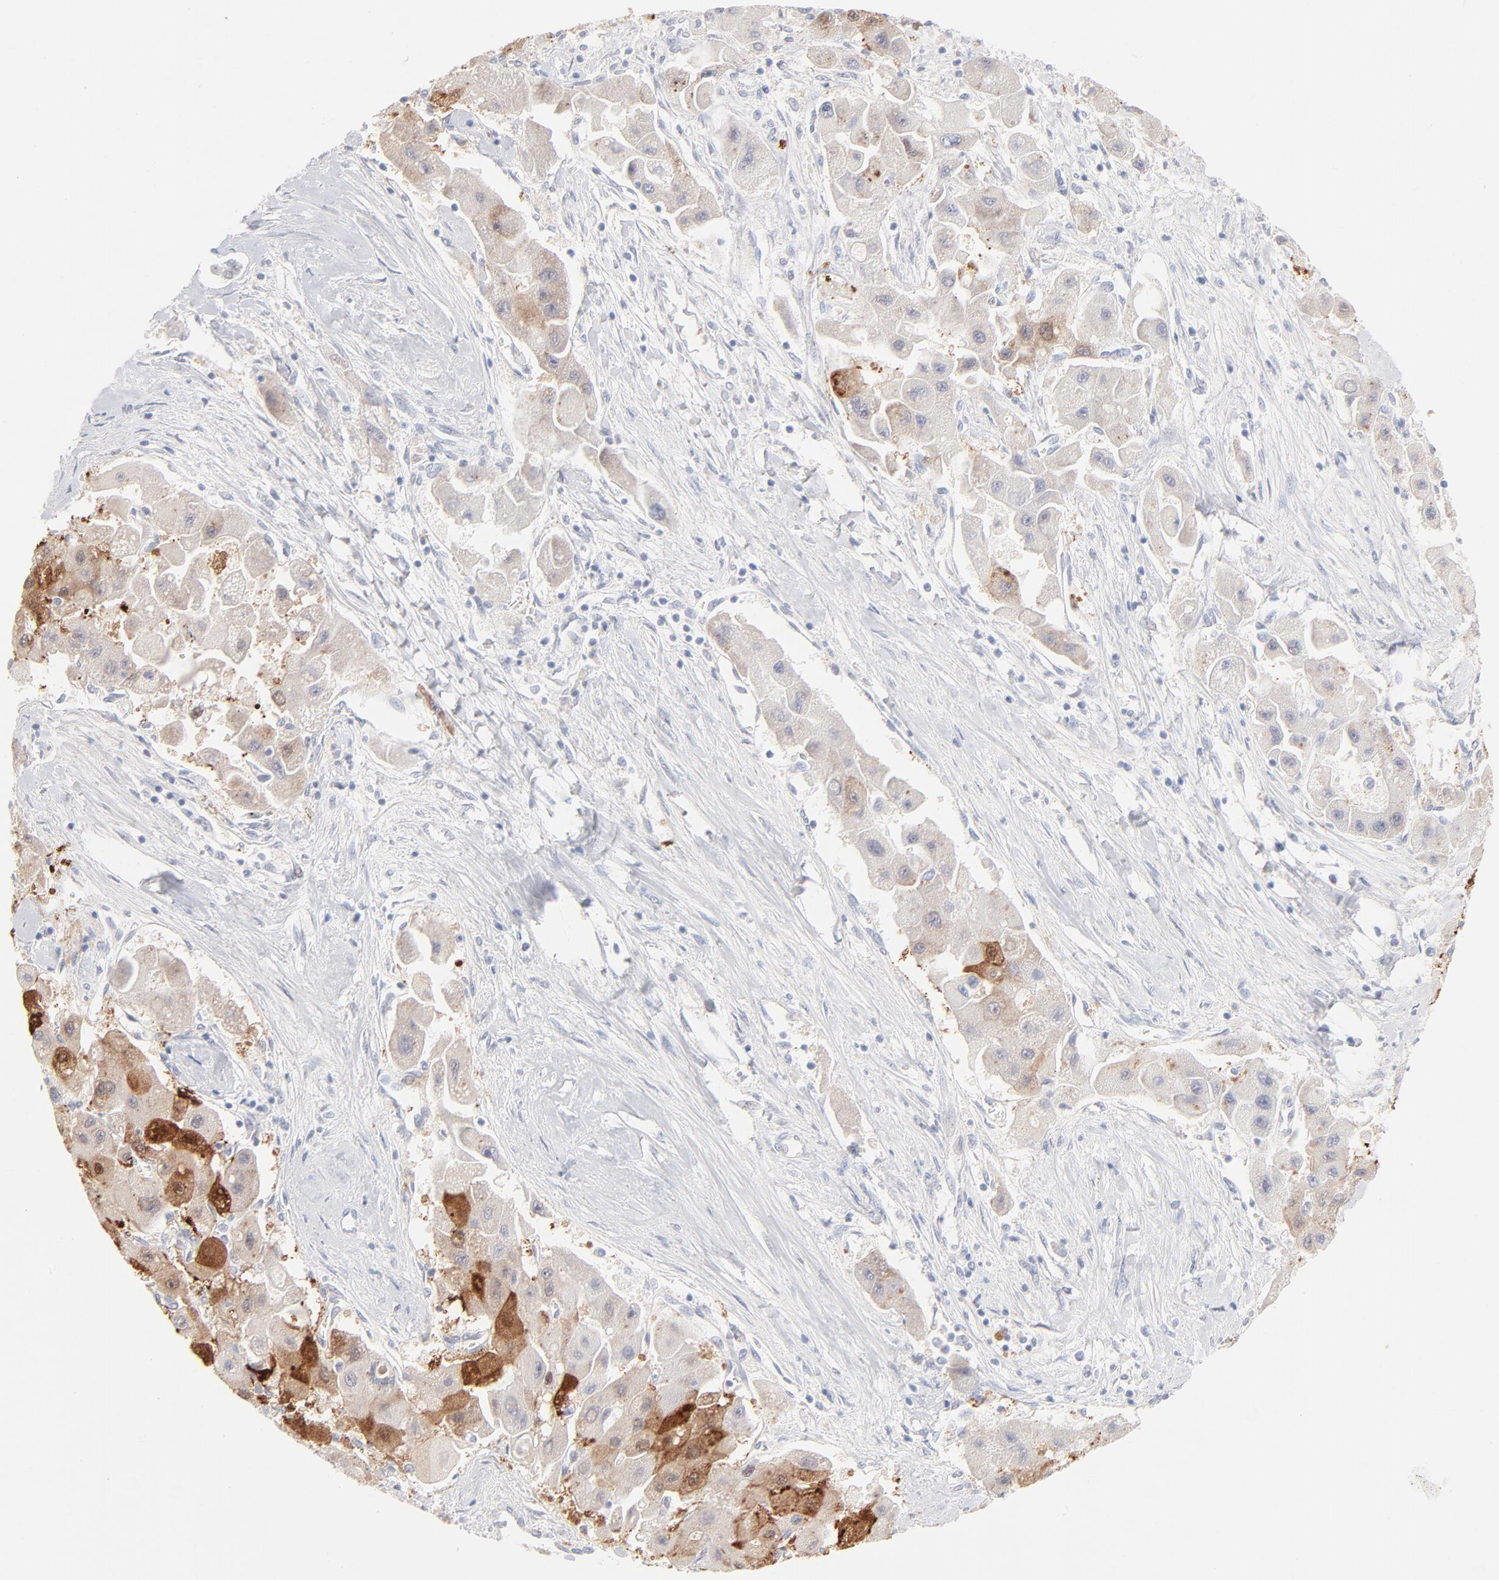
{"staining": {"intensity": "strong", "quantity": "25%-75%", "location": "cytoplasmic/membranous"}, "tissue": "liver cancer", "cell_type": "Tumor cells", "image_type": "cancer", "snomed": [{"axis": "morphology", "description": "Carcinoma, Hepatocellular, NOS"}, {"axis": "topography", "description": "Liver"}], "caption": "High-power microscopy captured an immunohistochemistry photomicrograph of hepatocellular carcinoma (liver), revealing strong cytoplasmic/membranous positivity in about 25%-75% of tumor cells. The staining was performed using DAB (3,3'-diaminobenzidine), with brown indicating positive protein expression. Nuclei are stained blue with hematoxylin.", "gene": "ONECUT1", "patient": {"sex": "male", "age": 24}}